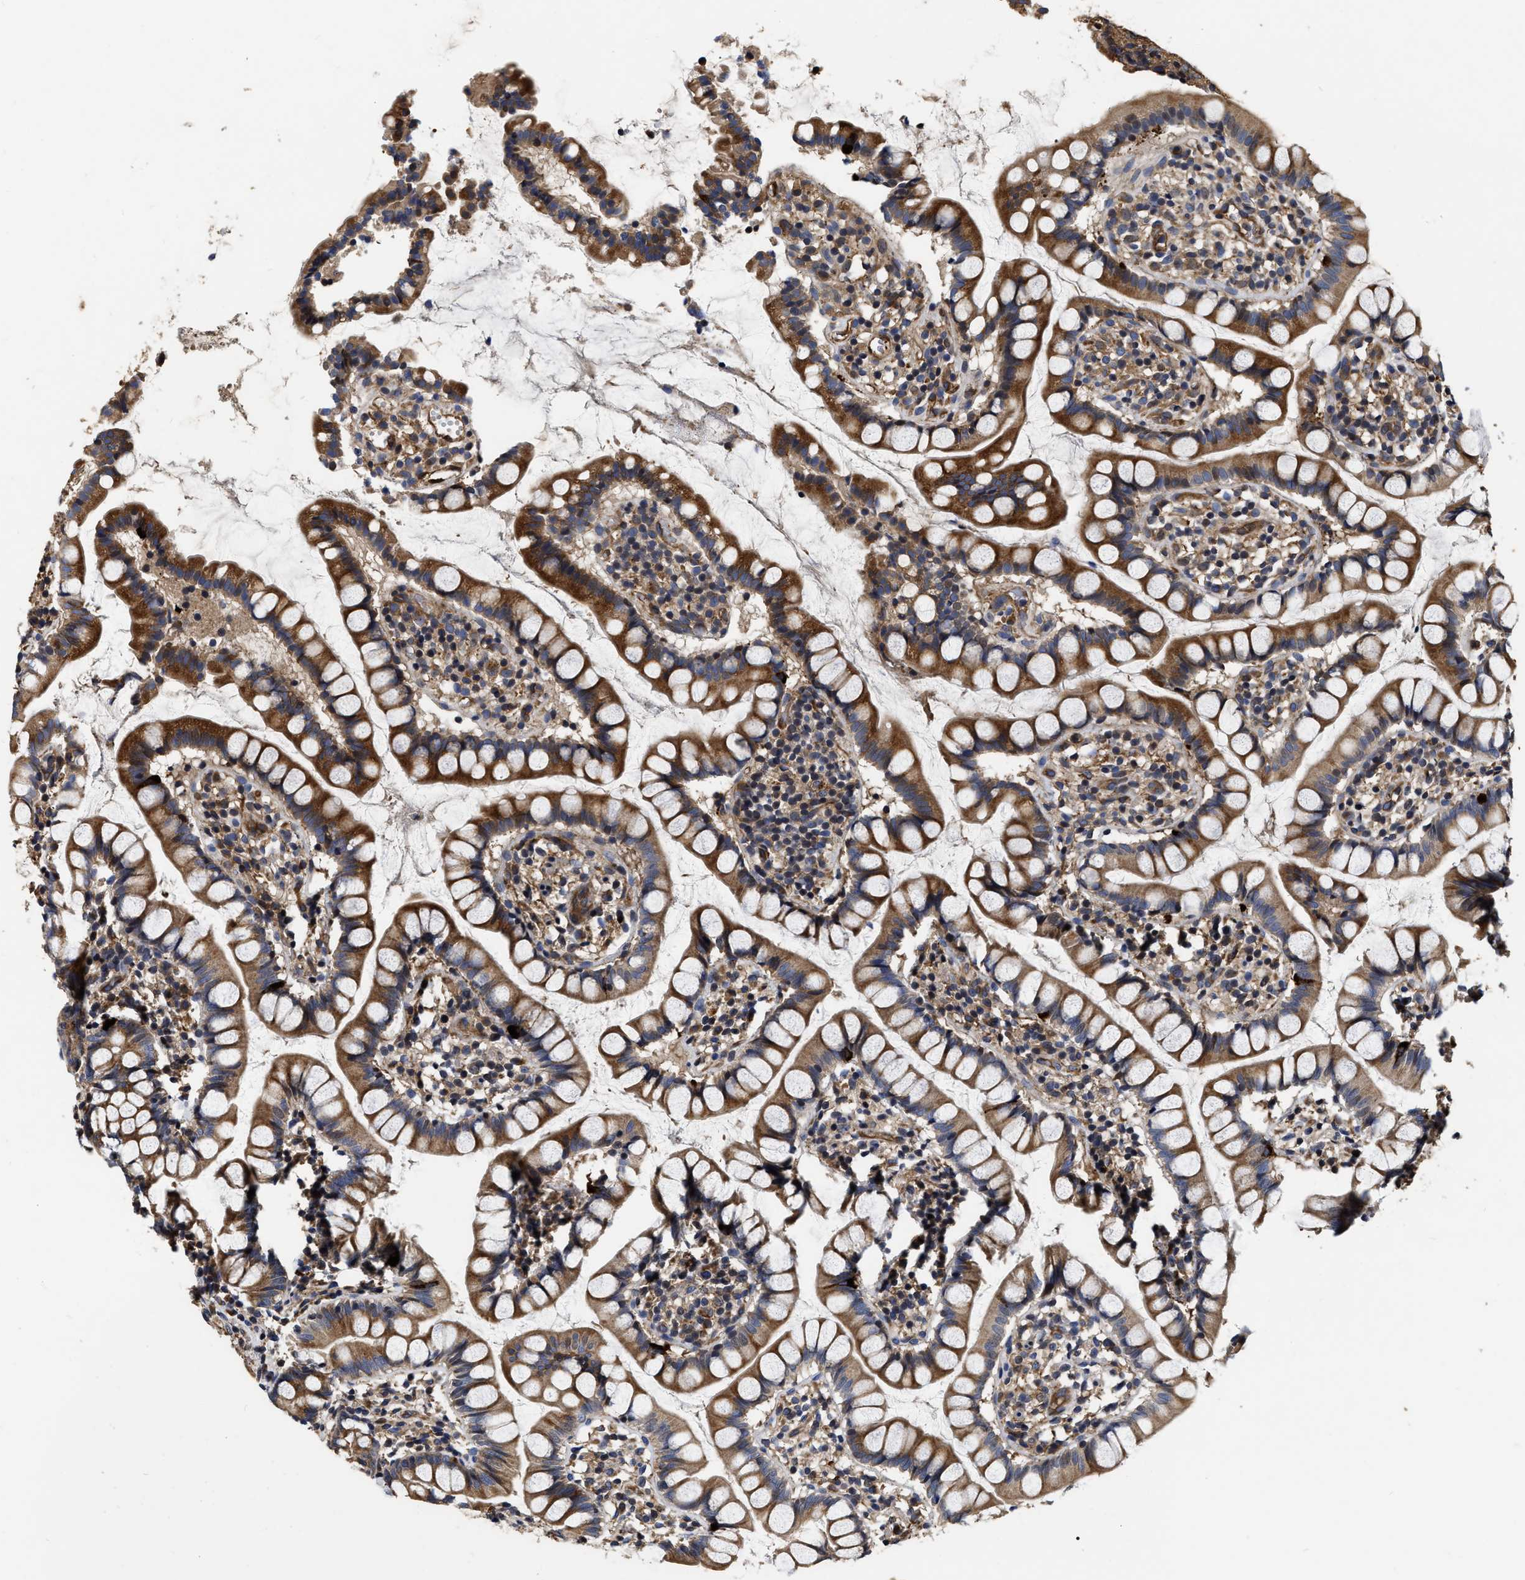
{"staining": {"intensity": "strong", "quantity": ">75%", "location": "cytoplasmic/membranous"}, "tissue": "small intestine", "cell_type": "Glandular cells", "image_type": "normal", "snomed": [{"axis": "morphology", "description": "Normal tissue, NOS"}, {"axis": "topography", "description": "Small intestine"}], "caption": "The histopathology image demonstrates immunohistochemical staining of normal small intestine. There is strong cytoplasmic/membranous positivity is seen in approximately >75% of glandular cells. The protein is stained brown, and the nuclei are stained in blue (DAB IHC with brightfield microscopy, high magnification).", "gene": "ABCG8", "patient": {"sex": "female", "age": 84}}